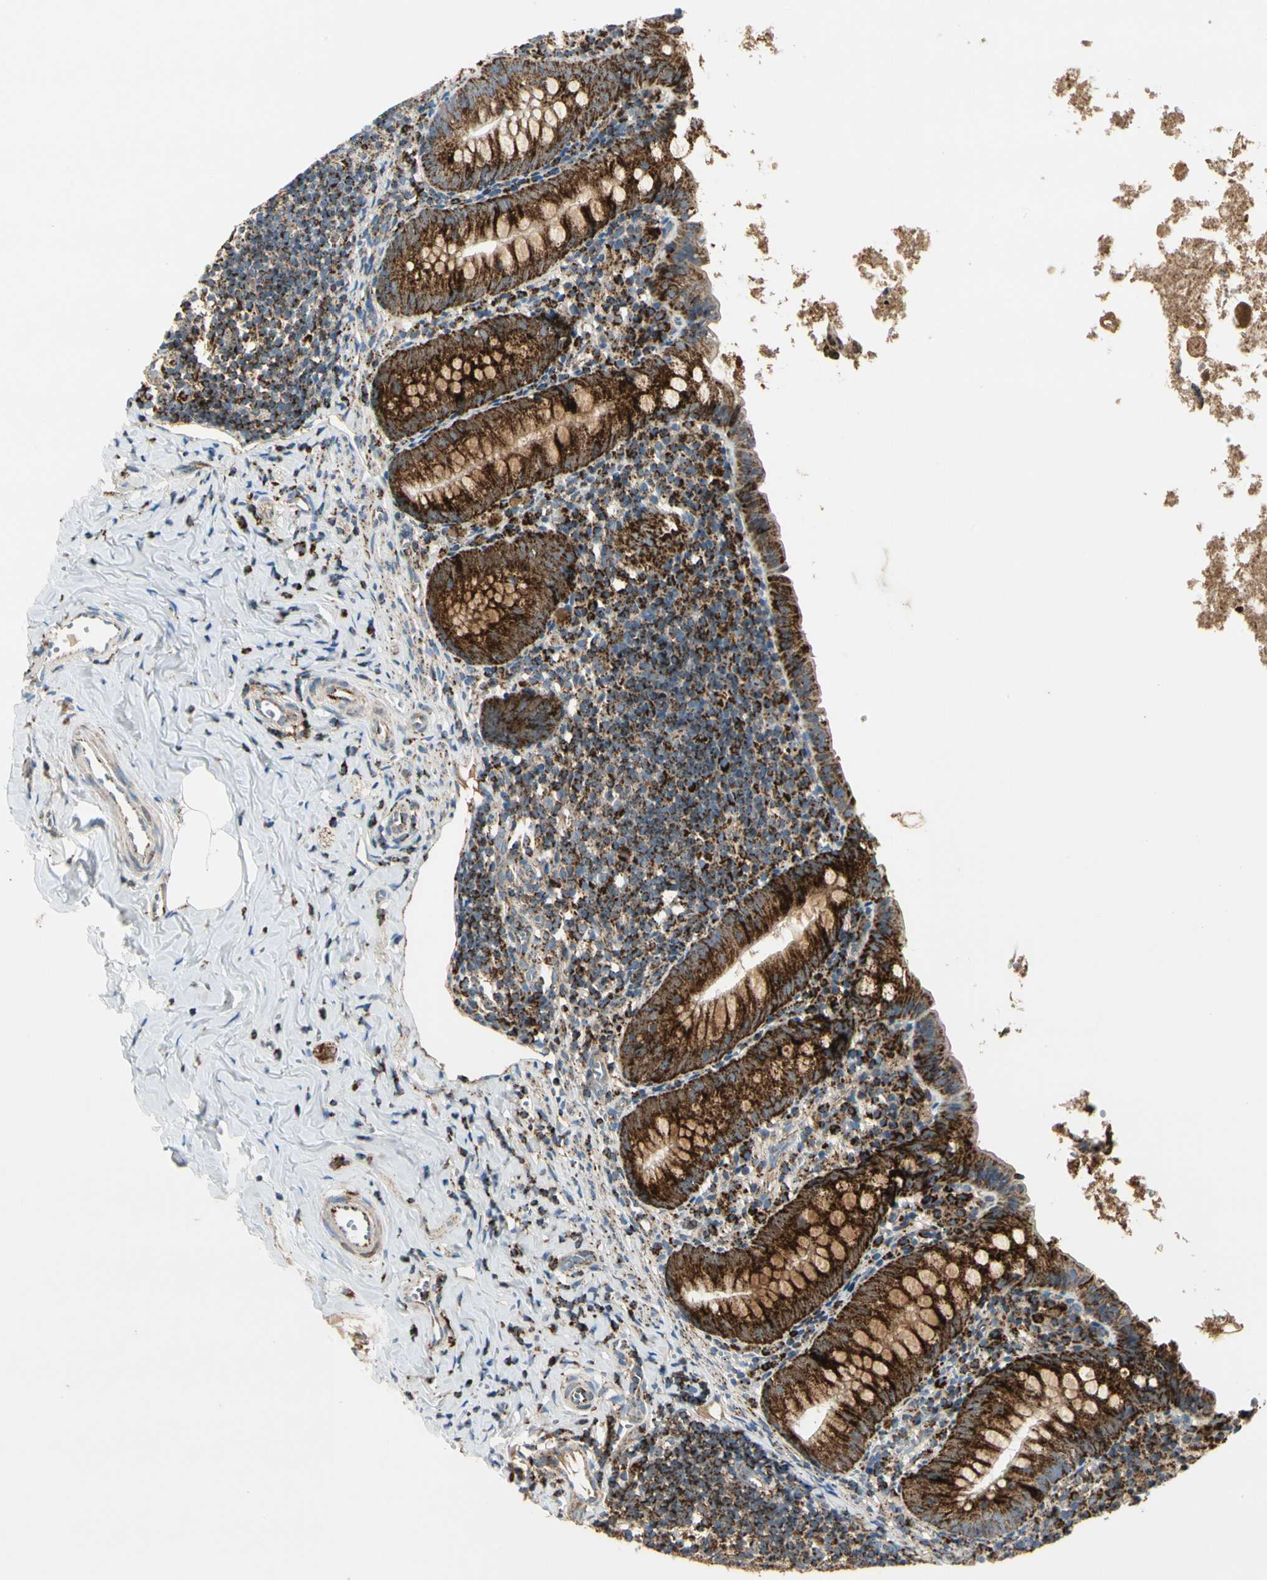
{"staining": {"intensity": "strong", "quantity": ">75%", "location": "cytoplasmic/membranous"}, "tissue": "appendix", "cell_type": "Glandular cells", "image_type": "normal", "snomed": [{"axis": "morphology", "description": "Normal tissue, NOS"}, {"axis": "topography", "description": "Appendix"}], "caption": "A brown stain shows strong cytoplasmic/membranous positivity of a protein in glandular cells of normal human appendix. Immunohistochemistry stains the protein in brown and the nuclei are stained blue.", "gene": "ME2", "patient": {"sex": "female", "age": 10}}